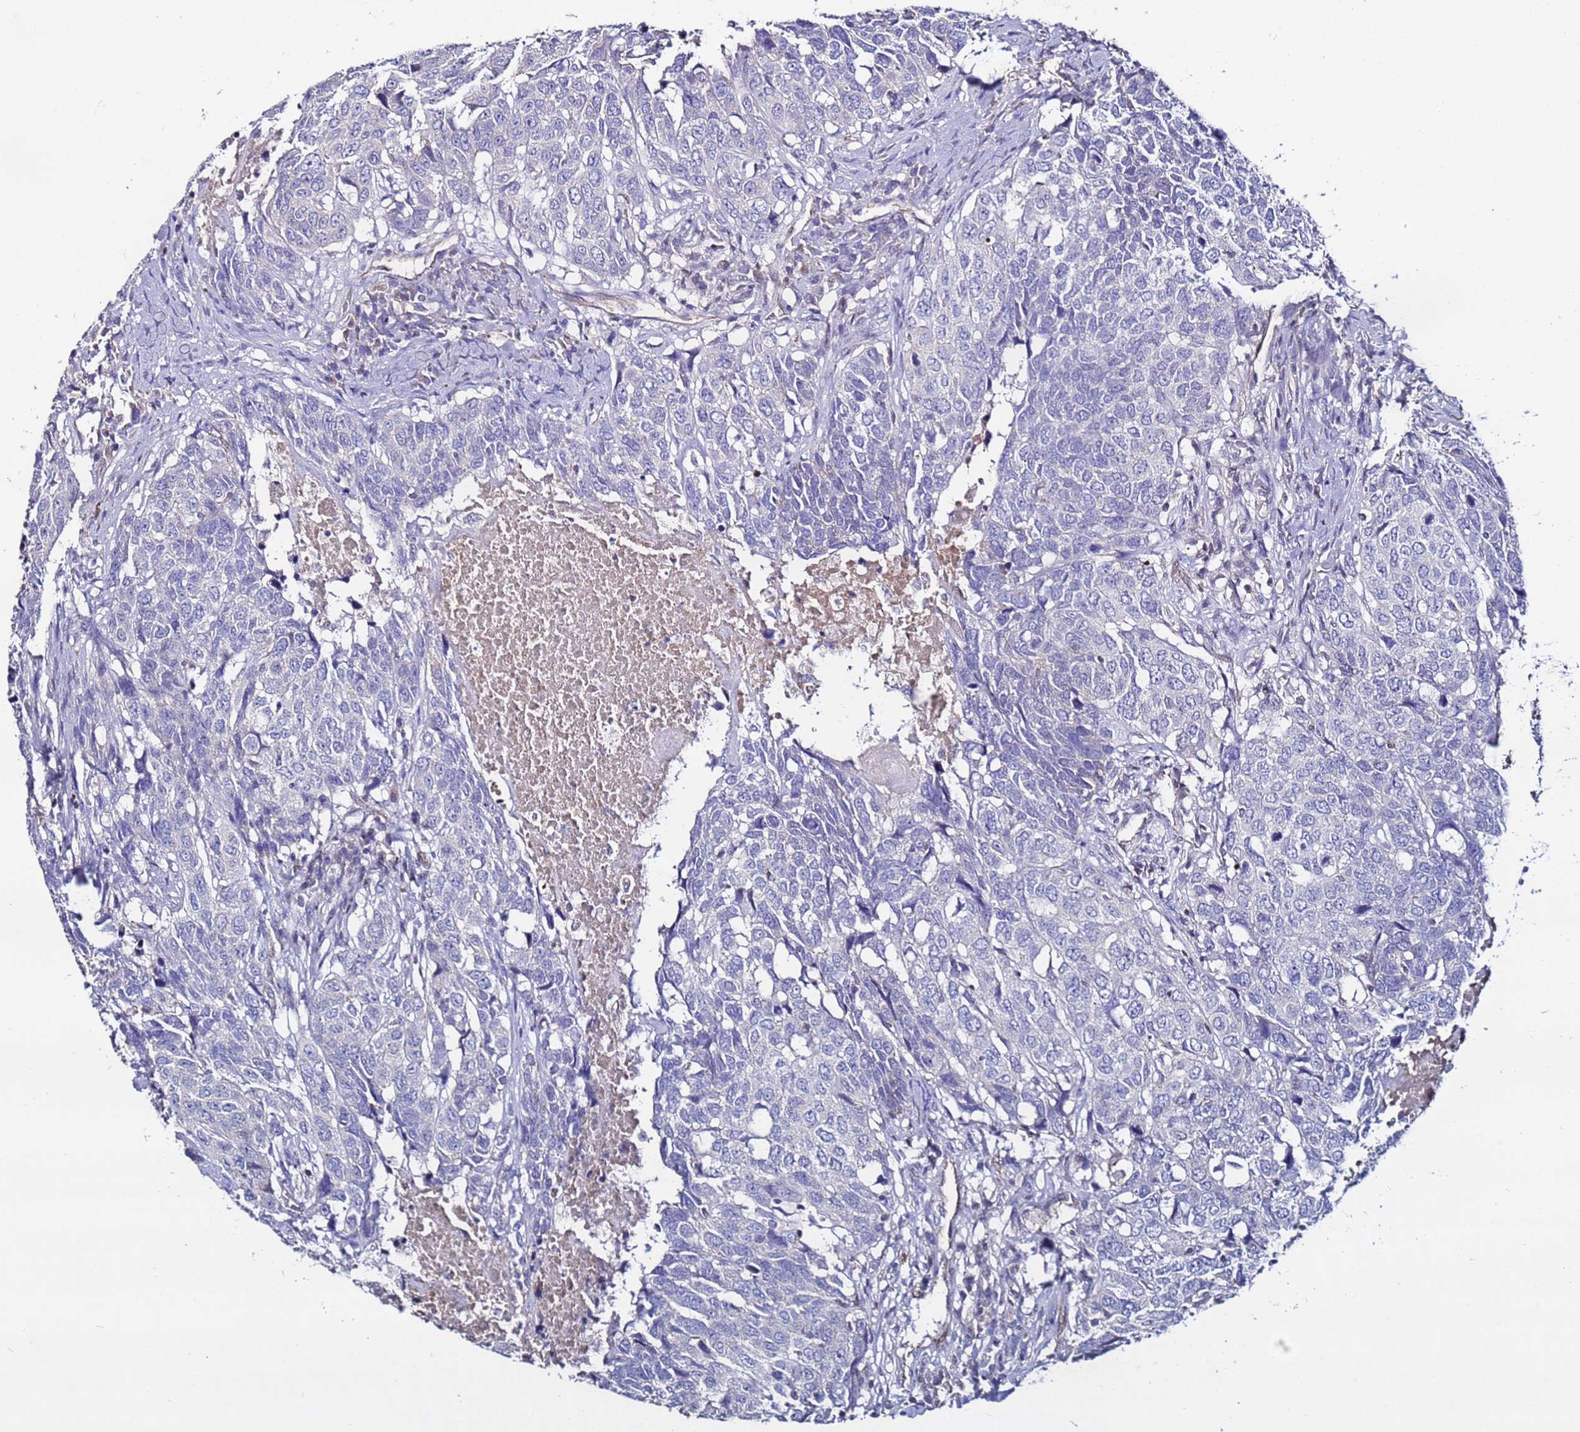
{"staining": {"intensity": "negative", "quantity": "none", "location": "none"}, "tissue": "head and neck cancer", "cell_type": "Tumor cells", "image_type": "cancer", "snomed": [{"axis": "morphology", "description": "Squamous cell carcinoma, NOS"}, {"axis": "topography", "description": "Head-Neck"}], "caption": "Immunohistochemical staining of human squamous cell carcinoma (head and neck) demonstrates no significant positivity in tumor cells.", "gene": "TENM3", "patient": {"sex": "male", "age": 66}}